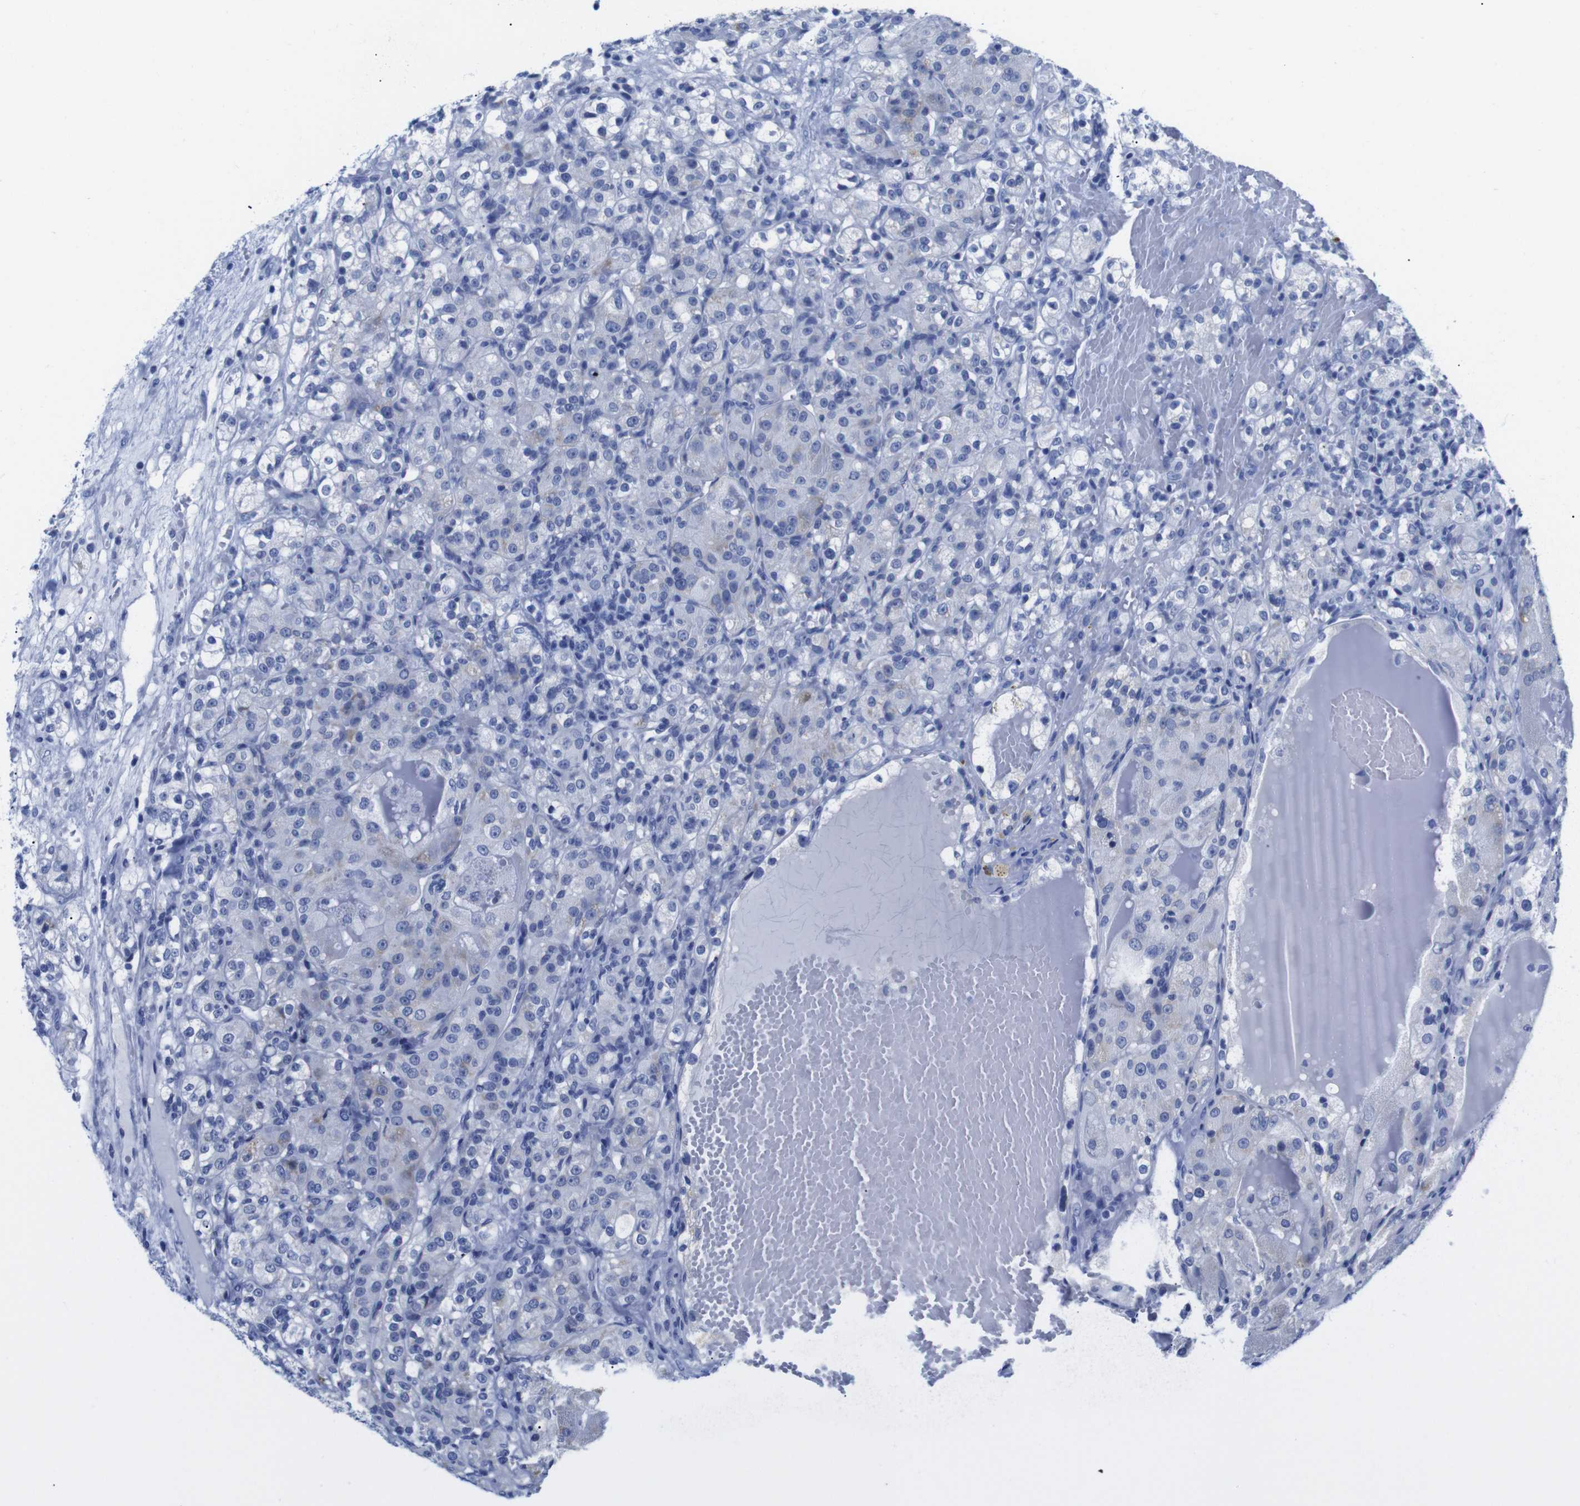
{"staining": {"intensity": "negative", "quantity": "none", "location": "none"}, "tissue": "renal cancer", "cell_type": "Tumor cells", "image_type": "cancer", "snomed": [{"axis": "morphology", "description": "Normal tissue, NOS"}, {"axis": "morphology", "description": "Adenocarcinoma, NOS"}, {"axis": "topography", "description": "Kidney"}], "caption": "IHC histopathology image of human renal cancer stained for a protein (brown), which demonstrates no positivity in tumor cells.", "gene": "LRRC55", "patient": {"sex": "male", "age": 61}}